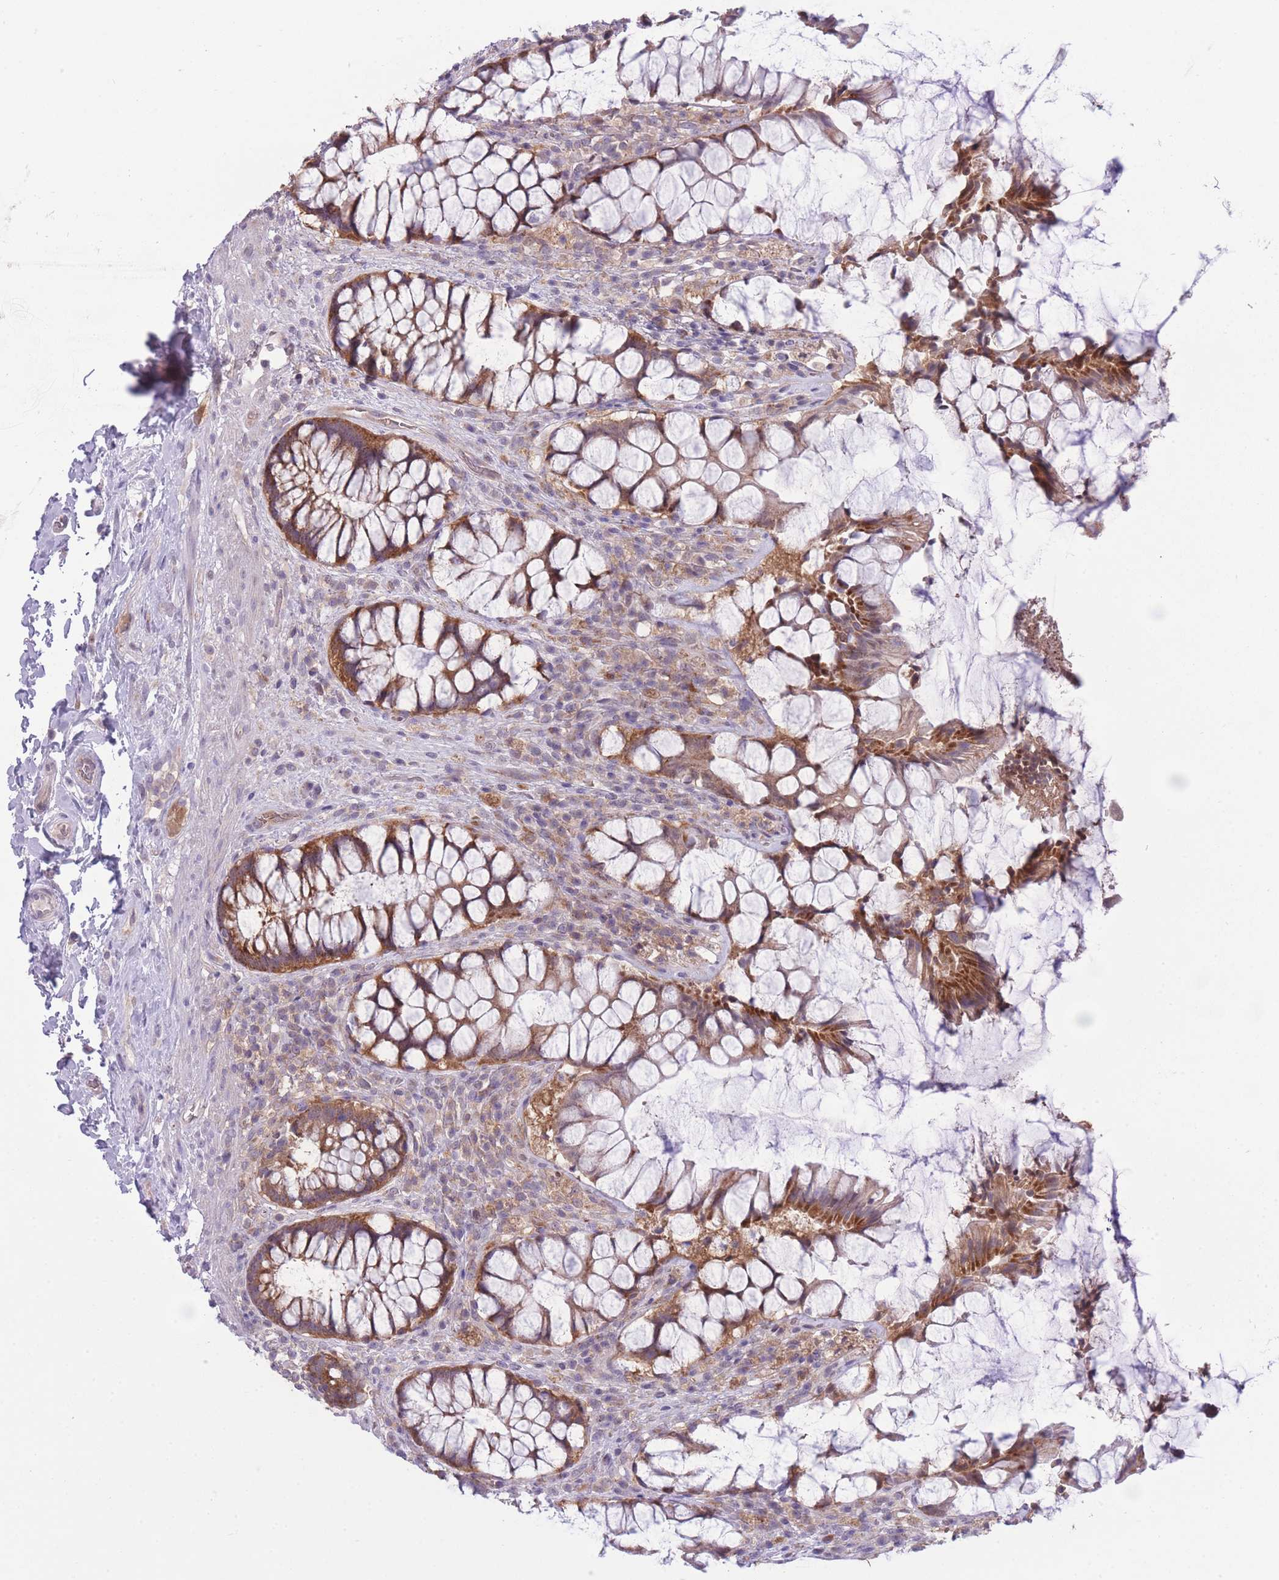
{"staining": {"intensity": "moderate", "quantity": ">75%", "location": "cytoplasmic/membranous"}, "tissue": "rectum", "cell_type": "Glandular cells", "image_type": "normal", "snomed": [{"axis": "morphology", "description": "Normal tissue, NOS"}, {"axis": "topography", "description": "Rectum"}], "caption": "Rectum stained for a protein exhibits moderate cytoplasmic/membranous positivity in glandular cells.", "gene": "CCT6A", "patient": {"sex": "female", "age": 58}}